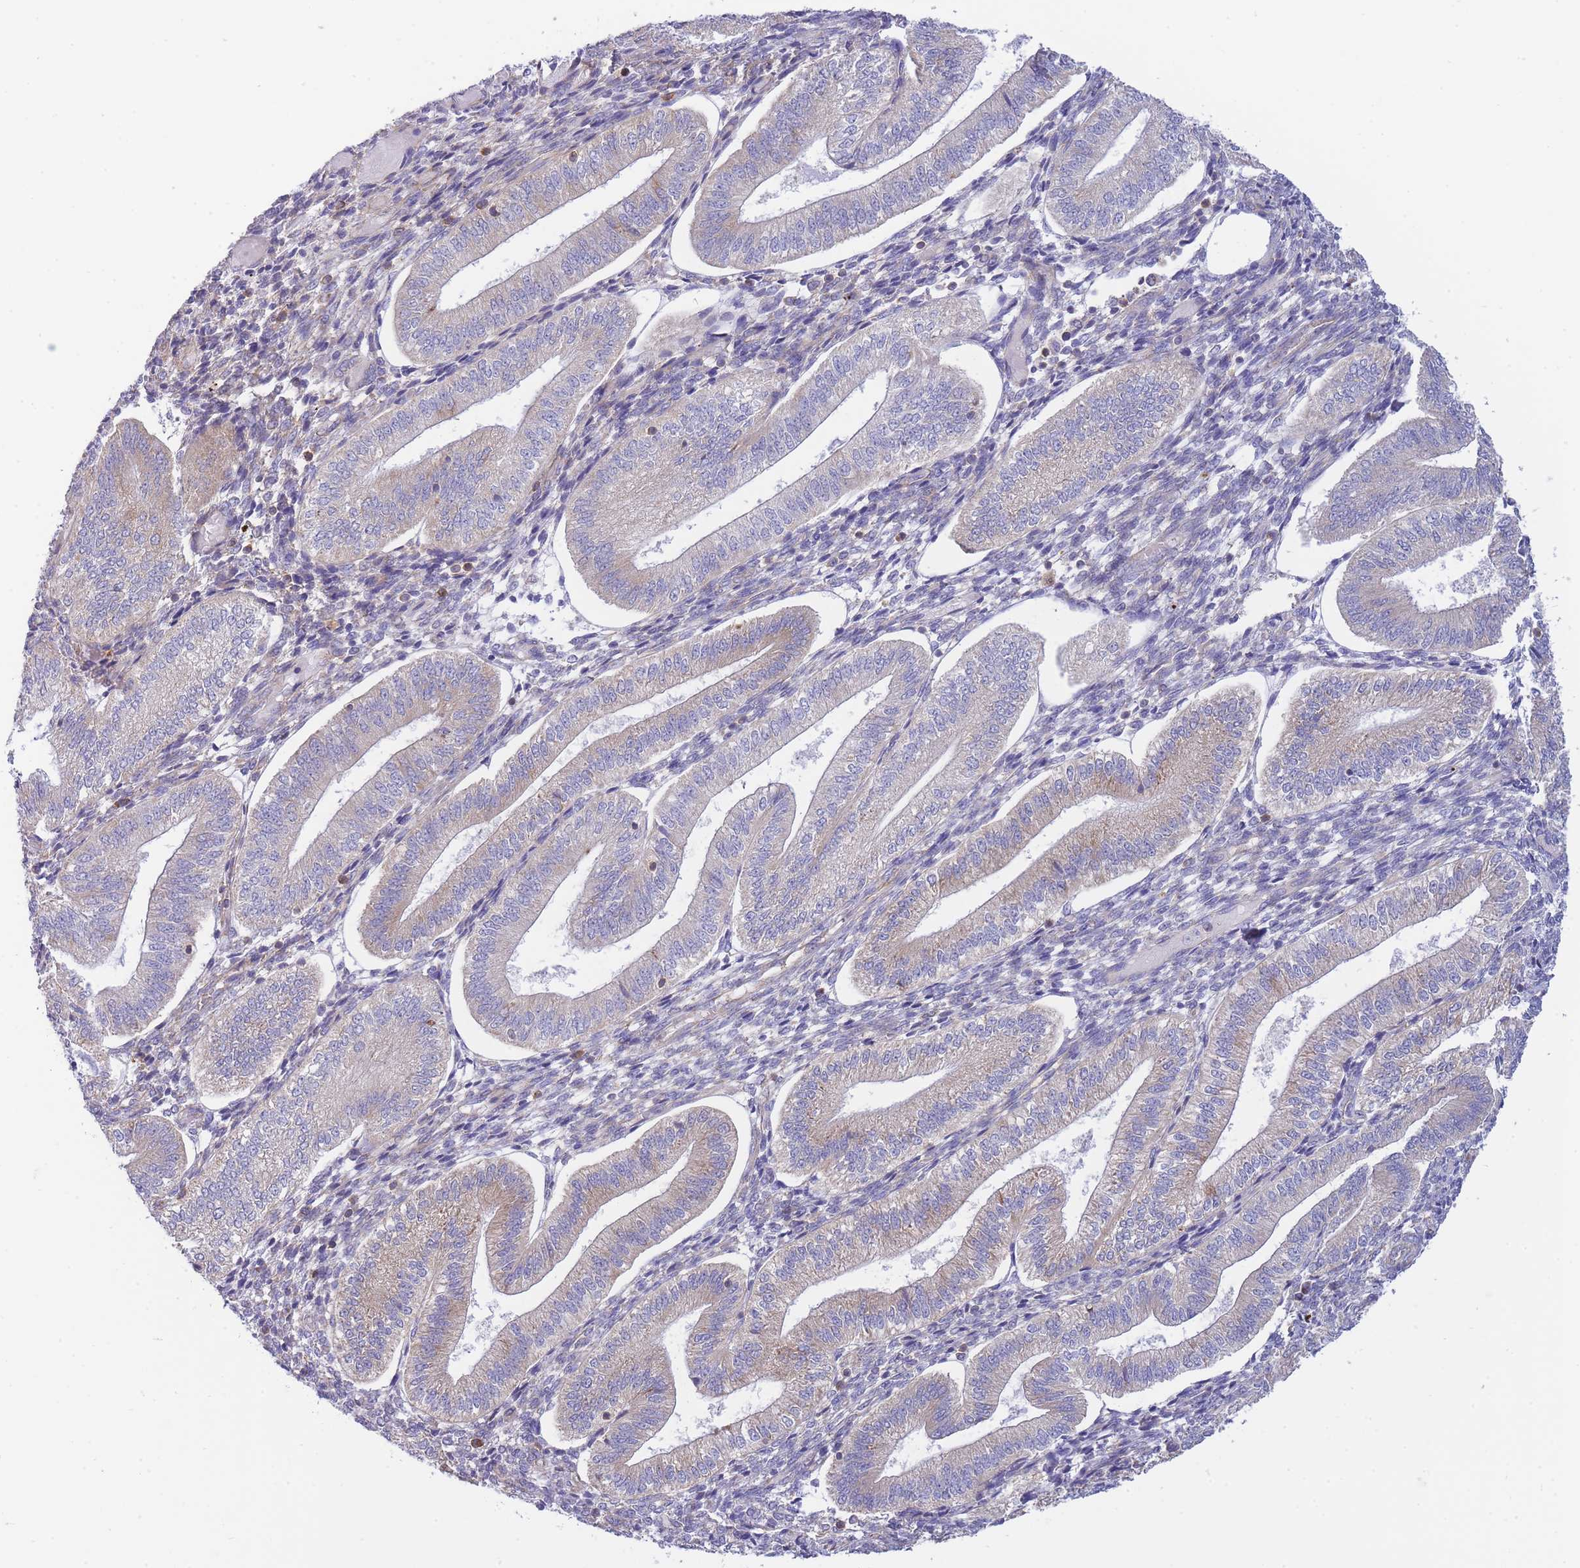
{"staining": {"intensity": "moderate", "quantity": "25%-75%", "location": "cytoplasmic/membranous"}, "tissue": "endometrium", "cell_type": "Cells in endometrial stroma", "image_type": "normal", "snomed": [{"axis": "morphology", "description": "Normal tissue, NOS"}, {"axis": "topography", "description": "Endometrium"}], "caption": "A high-resolution micrograph shows immunohistochemistry staining of unremarkable endometrium, which reveals moderate cytoplasmic/membranous staining in about 25%-75% of cells in endometrial stroma.", "gene": "SH2B2", "patient": {"sex": "female", "age": 34}}